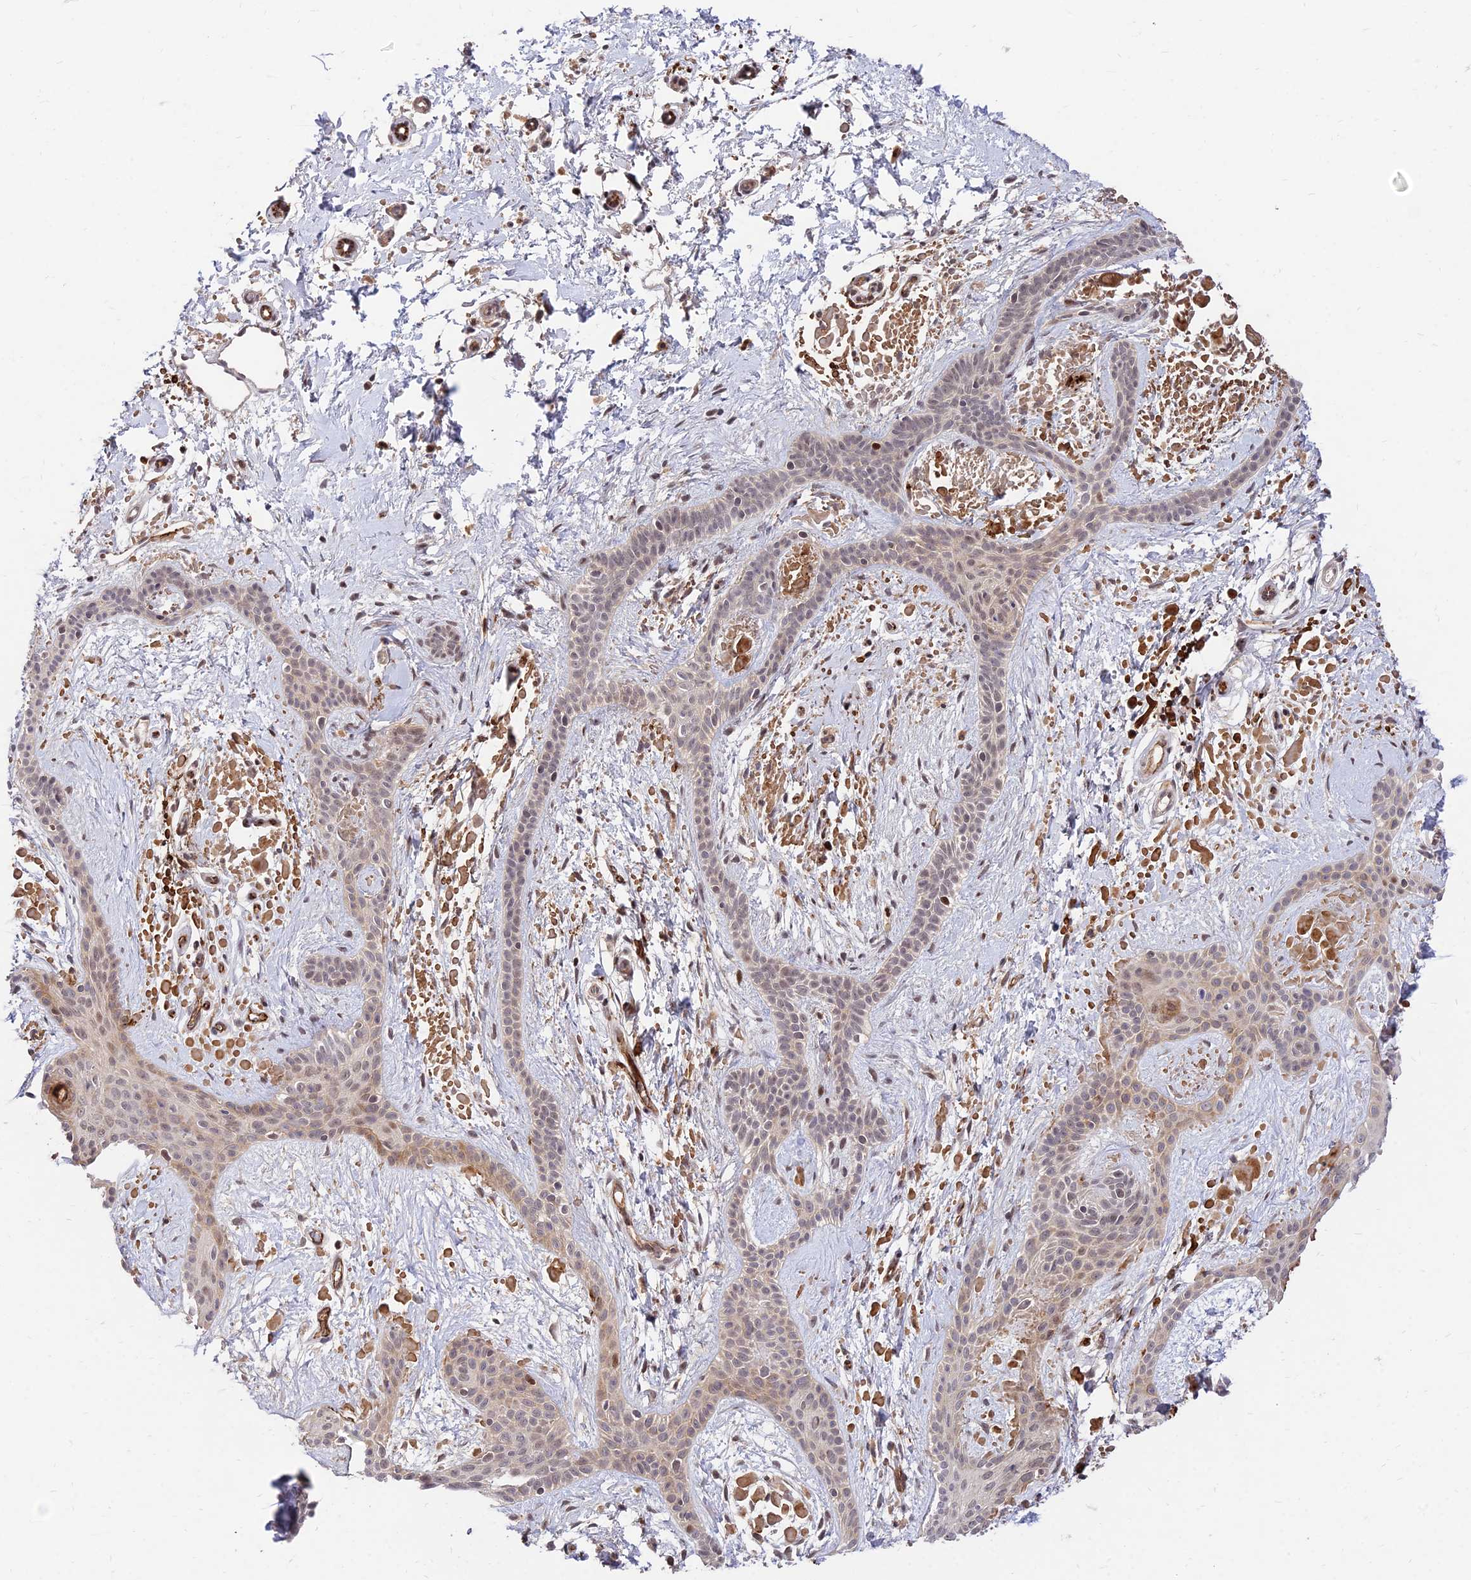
{"staining": {"intensity": "weak", "quantity": ">75%", "location": "nuclear"}, "tissue": "skin cancer", "cell_type": "Tumor cells", "image_type": "cancer", "snomed": [{"axis": "morphology", "description": "Basal cell carcinoma"}, {"axis": "topography", "description": "Skin"}], "caption": "Immunohistochemistry (IHC) histopathology image of neoplastic tissue: skin cancer stained using immunohistochemistry demonstrates low levels of weak protein expression localized specifically in the nuclear of tumor cells, appearing as a nuclear brown color.", "gene": "ZNF85", "patient": {"sex": "male", "age": 78}}